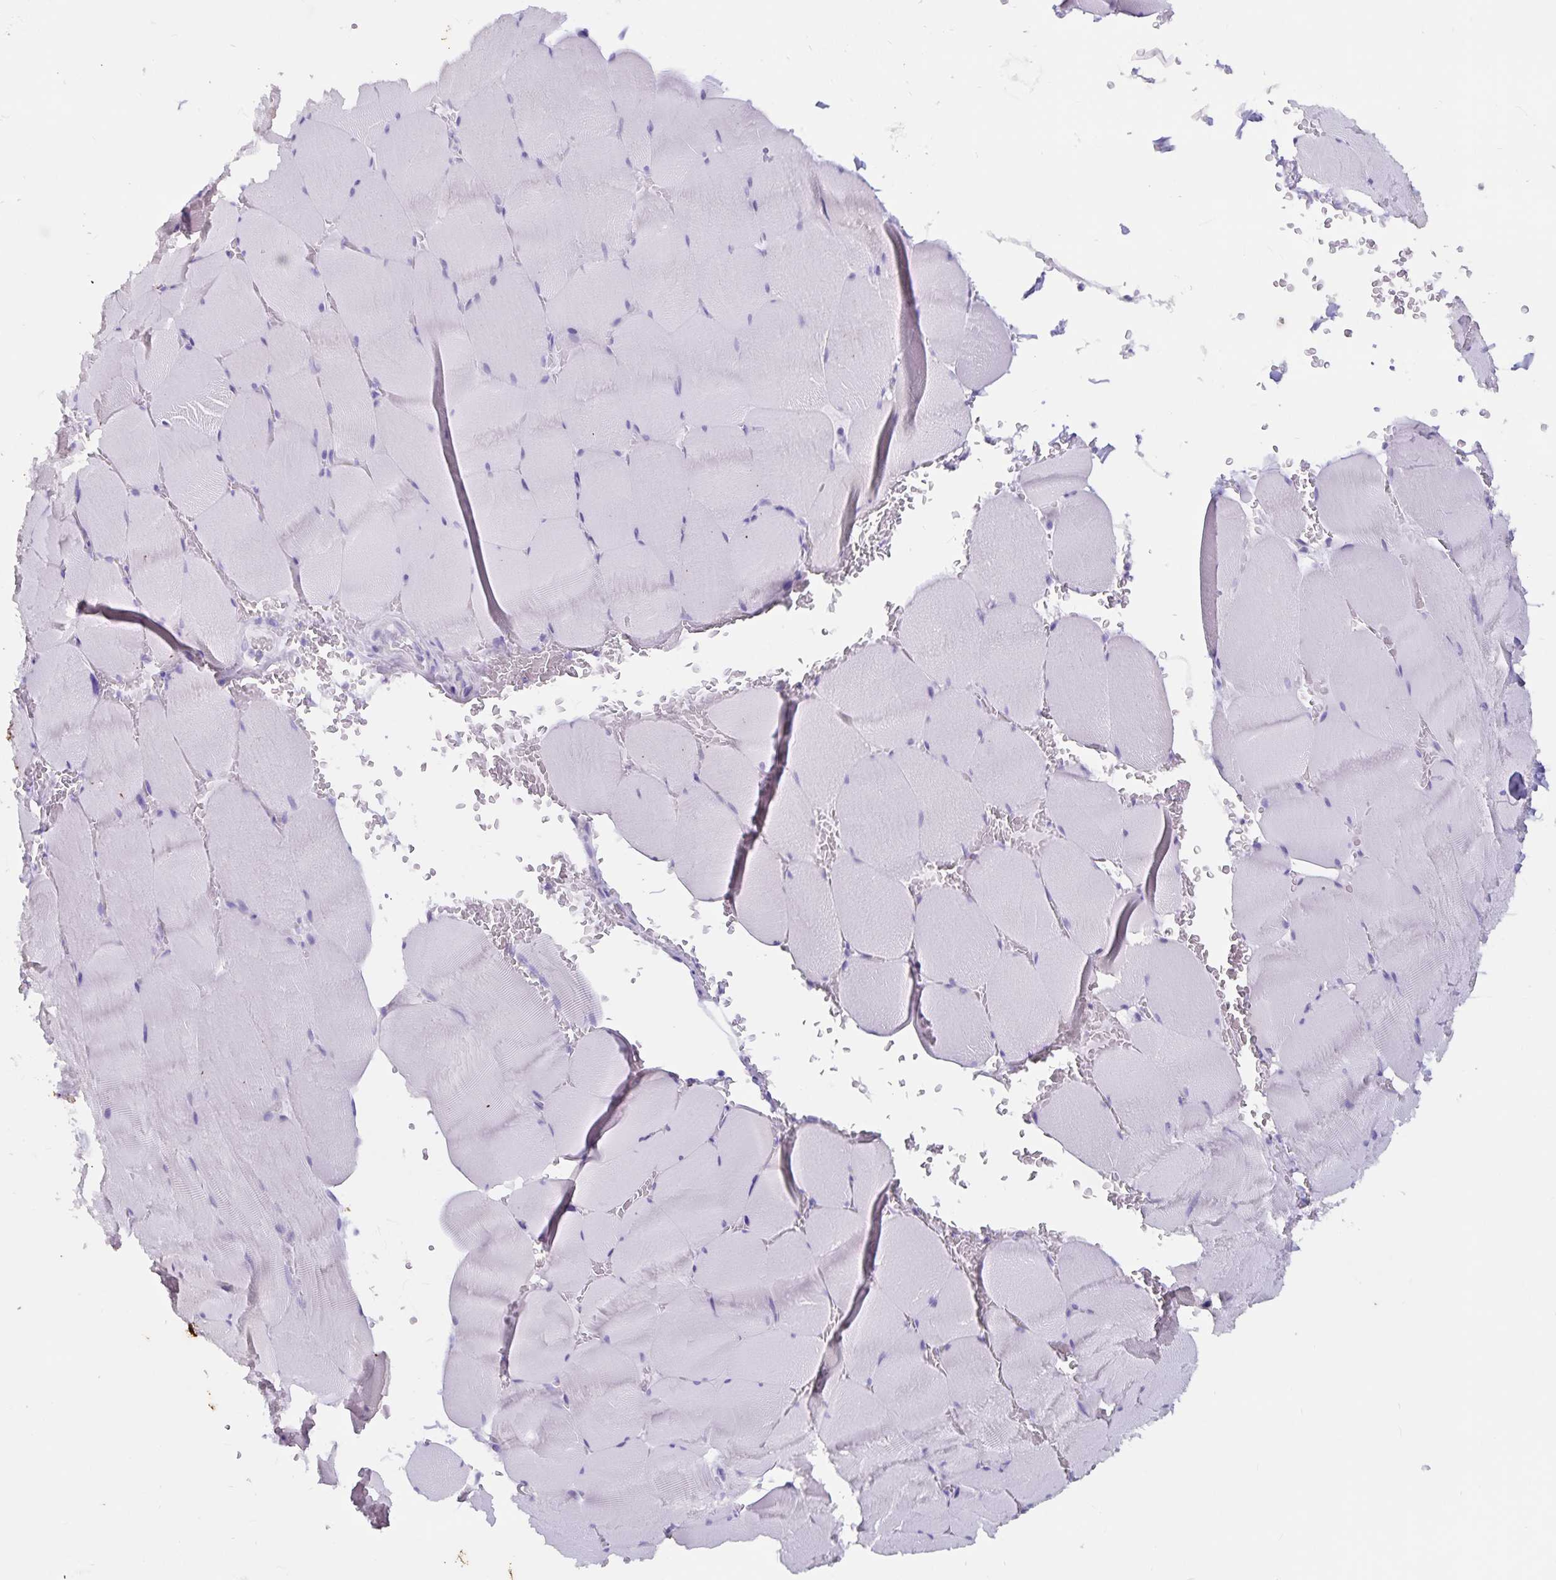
{"staining": {"intensity": "negative", "quantity": "none", "location": "none"}, "tissue": "skeletal muscle", "cell_type": "Myocytes", "image_type": "normal", "snomed": [{"axis": "morphology", "description": "Normal tissue, NOS"}, {"axis": "topography", "description": "Skeletal muscle"}, {"axis": "topography", "description": "Head-Neck"}], "caption": "This is a micrograph of immunohistochemistry staining of benign skeletal muscle, which shows no staining in myocytes. The staining is performed using DAB (3,3'-diaminobenzidine) brown chromogen with nuclei counter-stained in using hematoxylin.", "gene": "GPR137", "patient": {"sex": "male", "age": 66}}